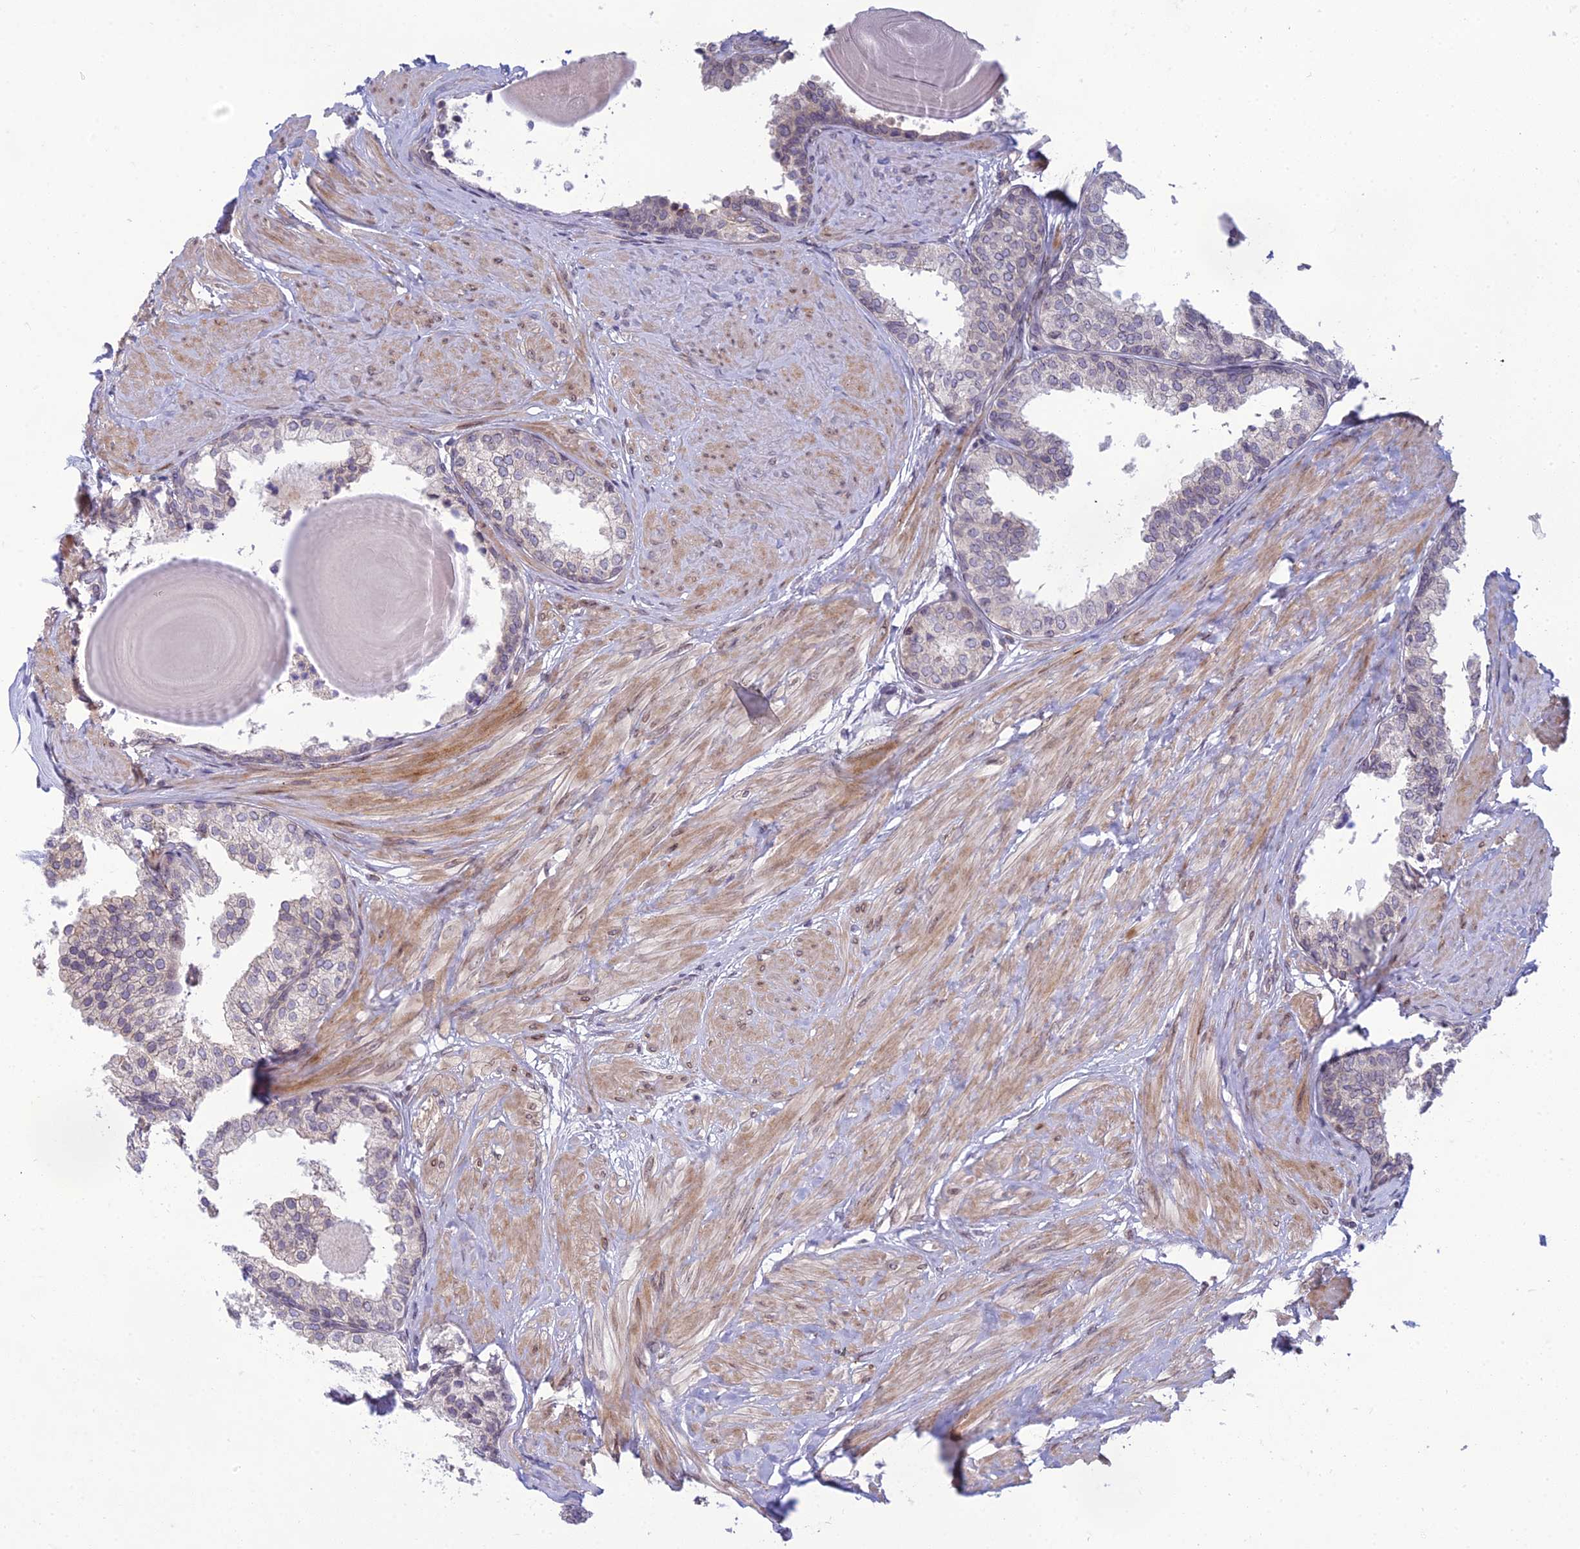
{"staining": {"intensity": "weak", "quantity": "<25%", "location": "cytoplasmic/membranous"}, "tissue": "prostate", "cell_type": "Glandular cells", "image_type": "normal", "snomed": [{"axis": "morphology", "description": "Normal tissue, NOS"}, {"axis": "topography", "description": "Prostate"}], "caption": "Immunohistochemistry of benign human prostate displays no positivity in glandular cells.", "gene": "DTX2", "patient": {"sex": "male", "age": 48}}